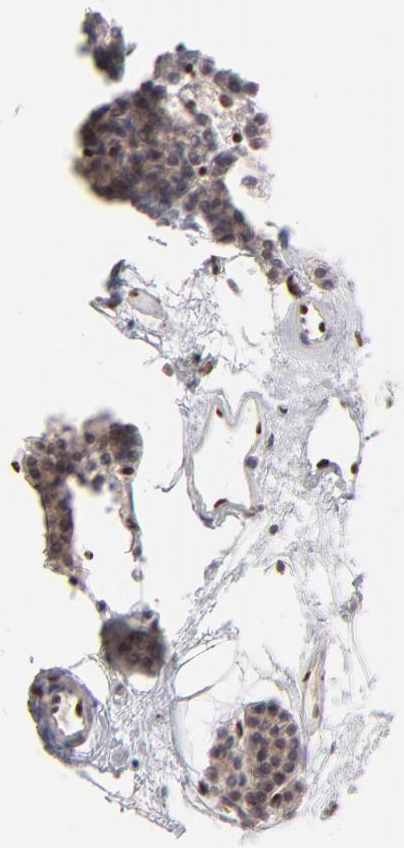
{"staining": {"intensity": "negative", "quantity": "none", "location": "none"}, "tissue": "parathyroid gland", "cell_type": "Glandular cells", "image_type": "normal", "snomed": [{"axis": "morphology", "description": "Normal tissue, NOS"}, {"axis": "topography", "description": "Parathyroid gland"}], "caption": "This is an immunohistochemistry micrograph of unremarkable parathyroid gland. There is no expression in glandular cells.", "gene": "STAT3", "patient": {"sex": "male", "age": 24}}